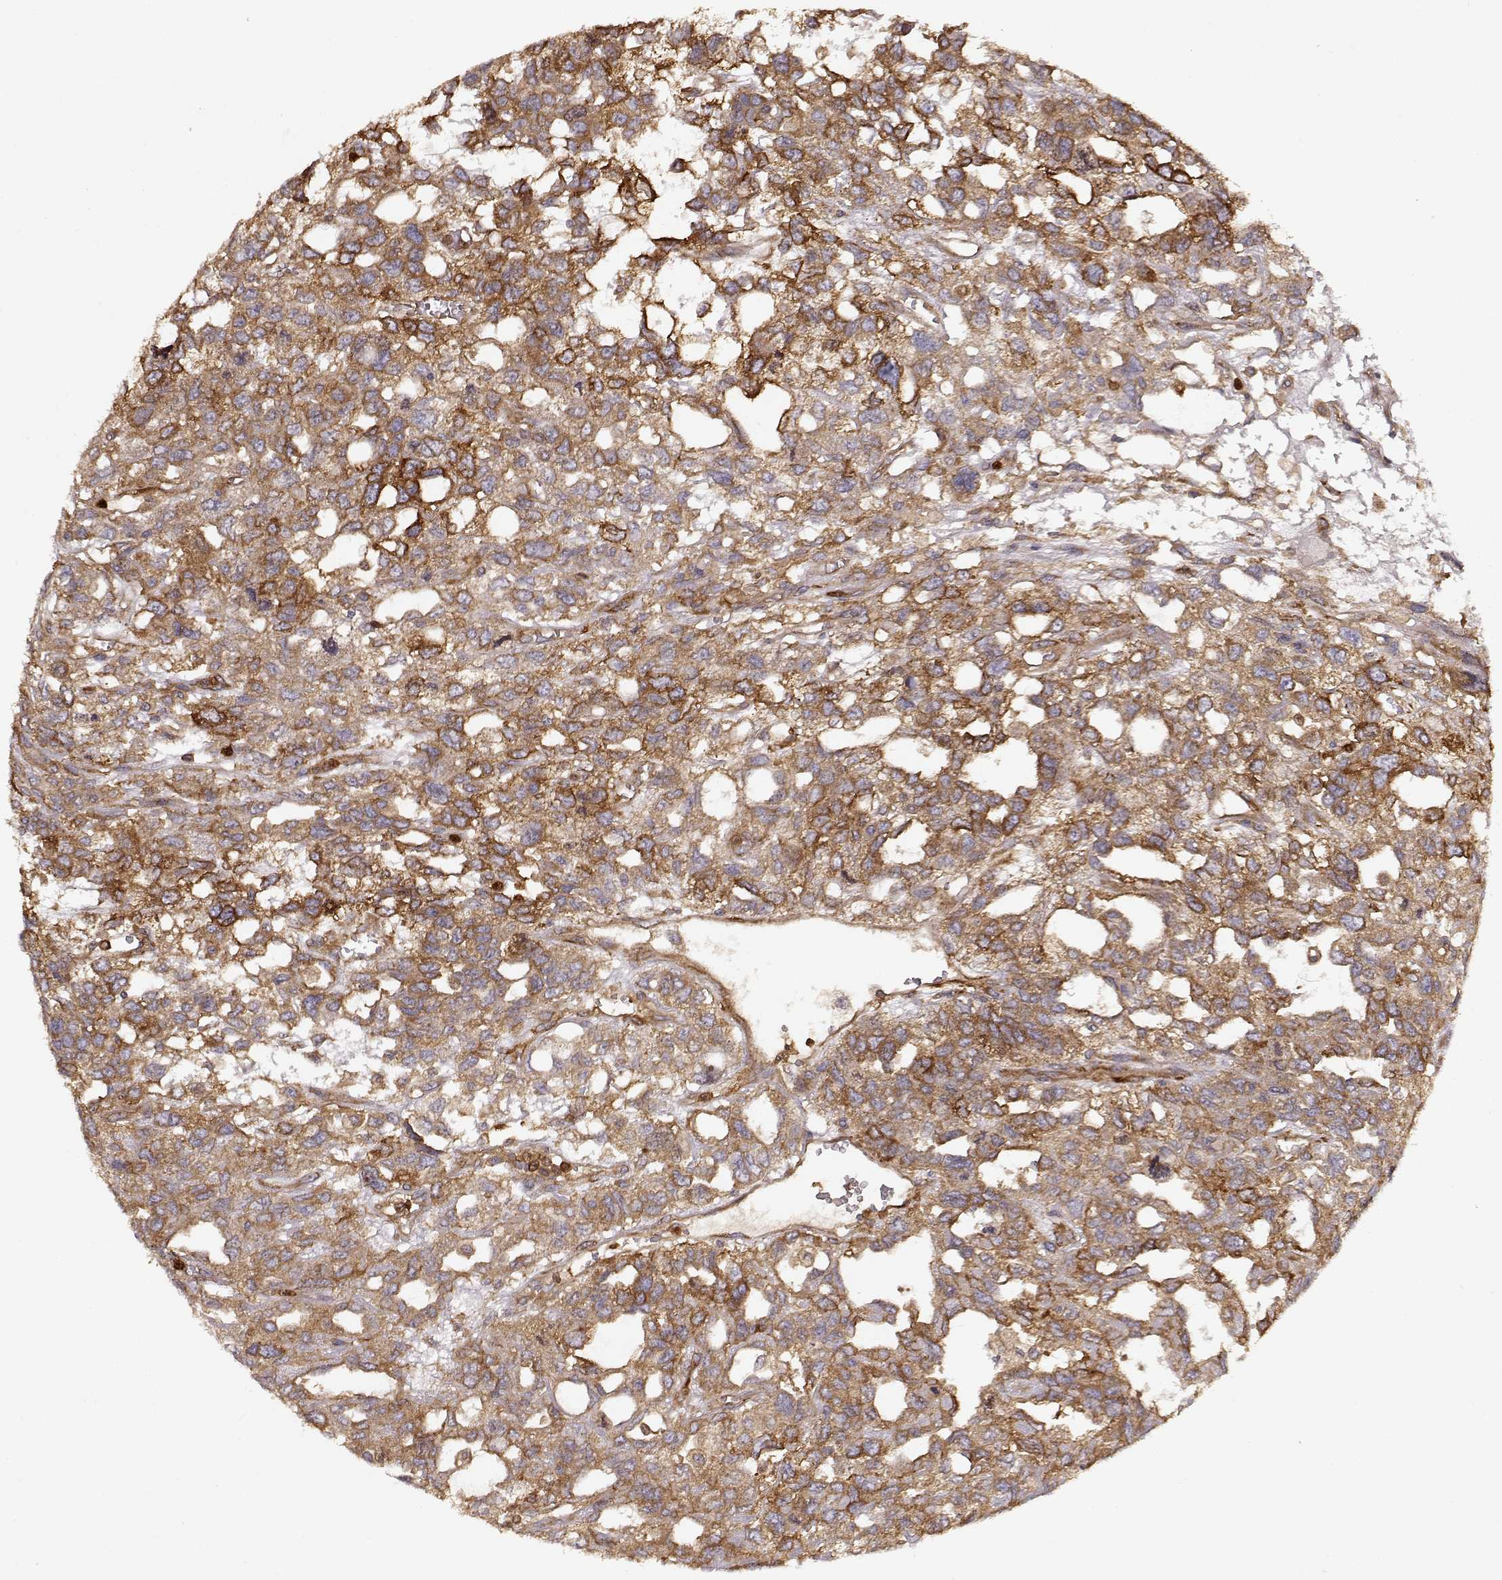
{"staining": {"intensity": "strong", "quantity": "<25%", "location": "cytoplasmic/membranous"}, "tissue": "testis cancer", "cell_type": "Tumor cells", "image_type": "cancer", "snomed": [{"axis": "morphology", "description": "Seminoma, NOS"}, {"axis": "topography", "description": "Testis"}], "caption": "Seminoma (testis) was stained to show a protein in brown. There is medium levels of strong cytoplasmic/membranous staining in approximately <25% of tumor cells.", "gene": "ARHGEF2", "patient": {"sex": "male", "age": 52}}